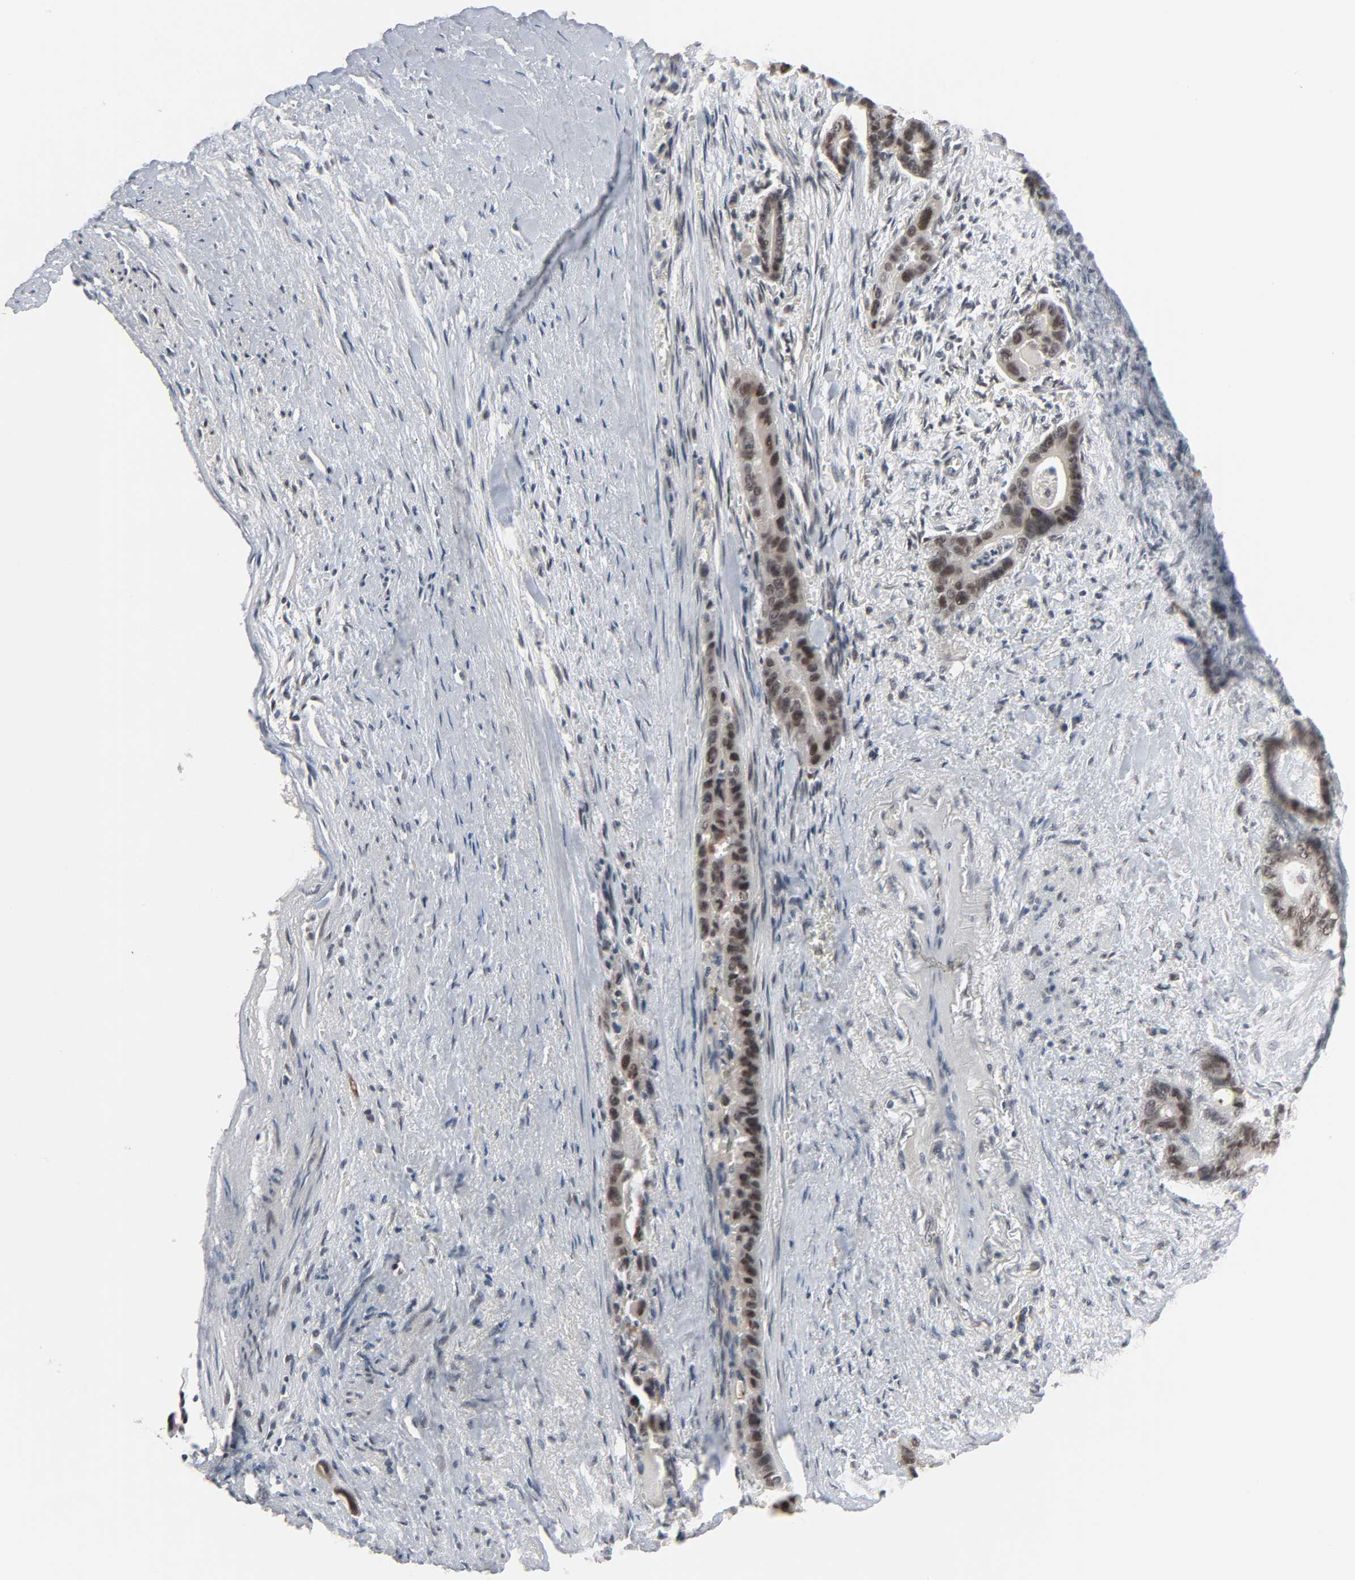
{"staining": {"intensity": "weak", "quantity": ">75%", "location": "cytoplasmic/membranous,nuclear"}, "tissue": "liver cancer", "cell_type": "Tumor cells", "image_type": "cancer", "snomed": [{"axis": "morphology", "description": "Cholangiocarcinoma"}, {"axis": "topography", "description": "Liver"}], "caption": "Immunohistochemical staining of liver cancer reveals low levels of weak cytoplasmic/membranous and nuclear protein staining in approximately >75% of tumor cells.", "gene": "MT3", "patient": {"sex": "female", "age": 55}}